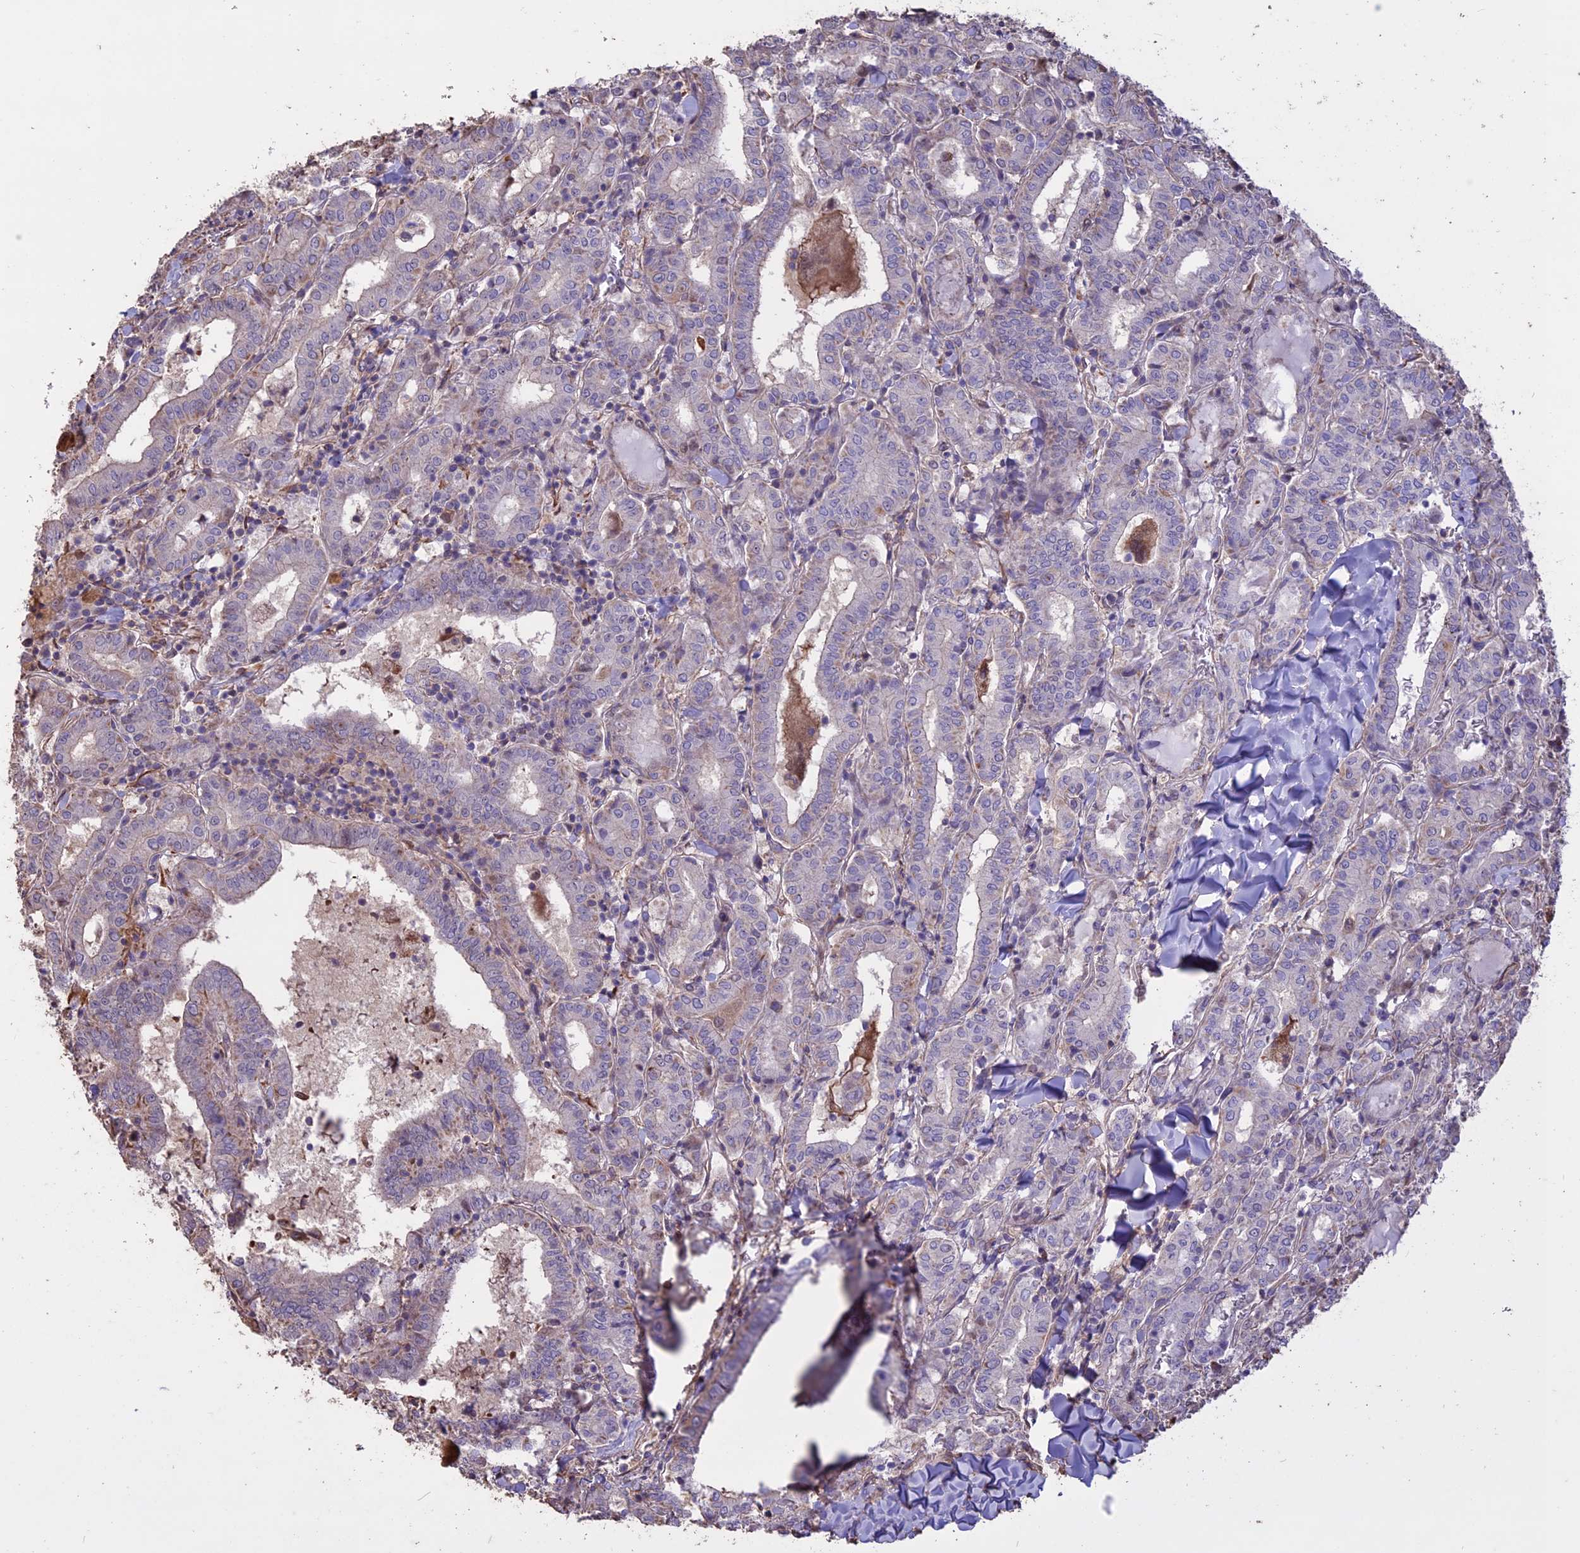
{"staining": {"intensity": "negative", "quantity": "none", "location": "none"}, "tissue": "thyroid cancer", "cell_type": "Tumor cells", "image_type": "cancer", "snomed": [{"axis": "morphology", "description": "Papillary adenocarcinoma, NOS"}, {"axis": "topography", "description": "Thyroid gland"}], "caption": "The image displays no staining of tumor cells in thyroid papillary adenocarcinoma. (DAB (3,3'-diaminobenzidine) IHC visualized using brightfield microscopy, high magnification).", "gene": "CCDC148", "patient": {"sex": "female", "age": 72}}